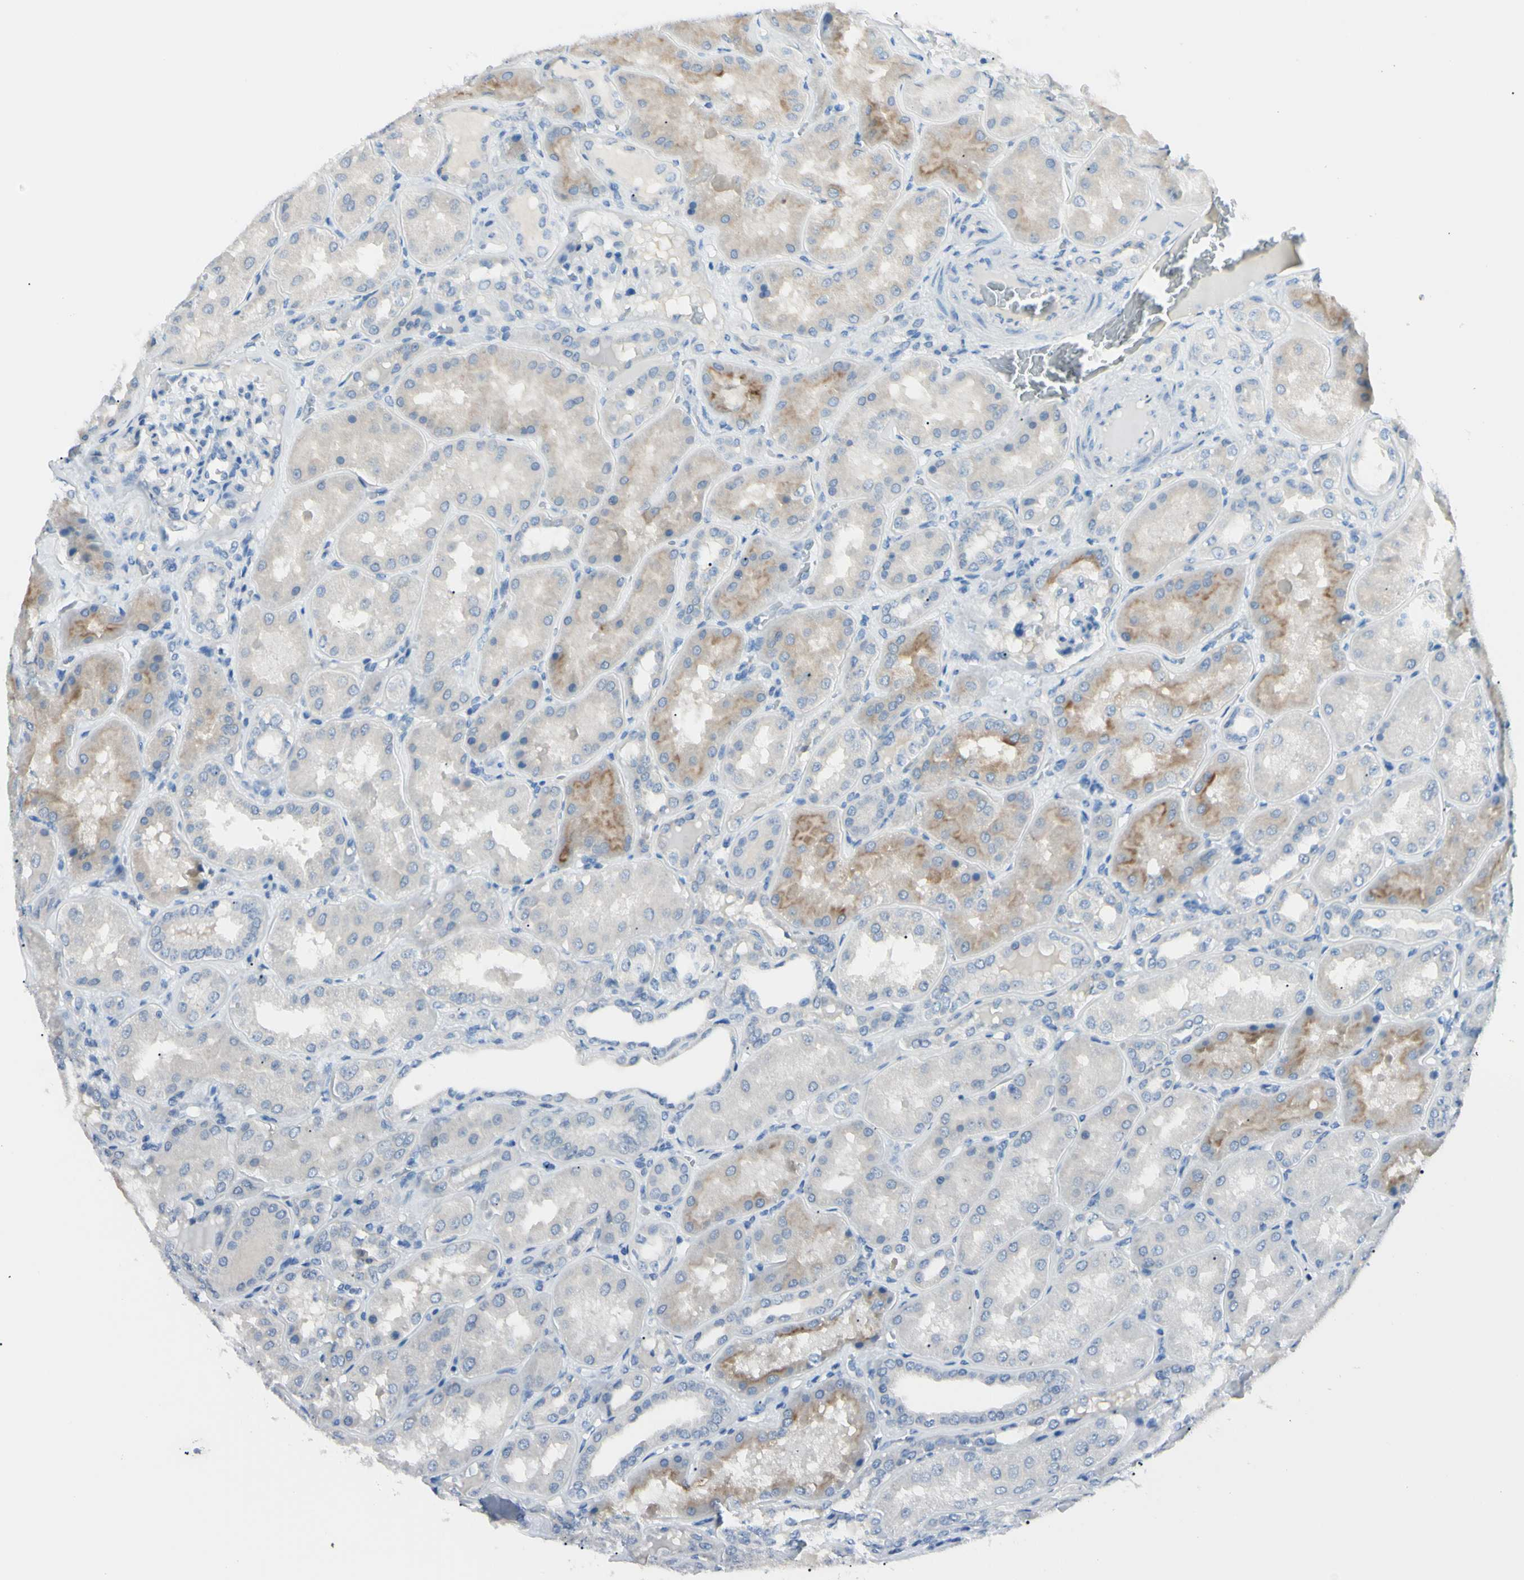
{"staining": {"intensity": "negative", "quantity": "none", "location": "none"}, "tissue": "kidney", "cell_type": "Cells in glomeruli", "image_type": "normal", "snomed": [{"axis": "morphology", "description": "Normal tissue, NOS"}, {"axis": "topography", "description": "Kidney"}], "caption": "A photomicrograph of human kidney is negative for staining in cells in glomeruli. (DAB IHC with hematoxylin counter stain).", "gene": "FOLH1", "patient": {"sex": "female", "age": 56}}